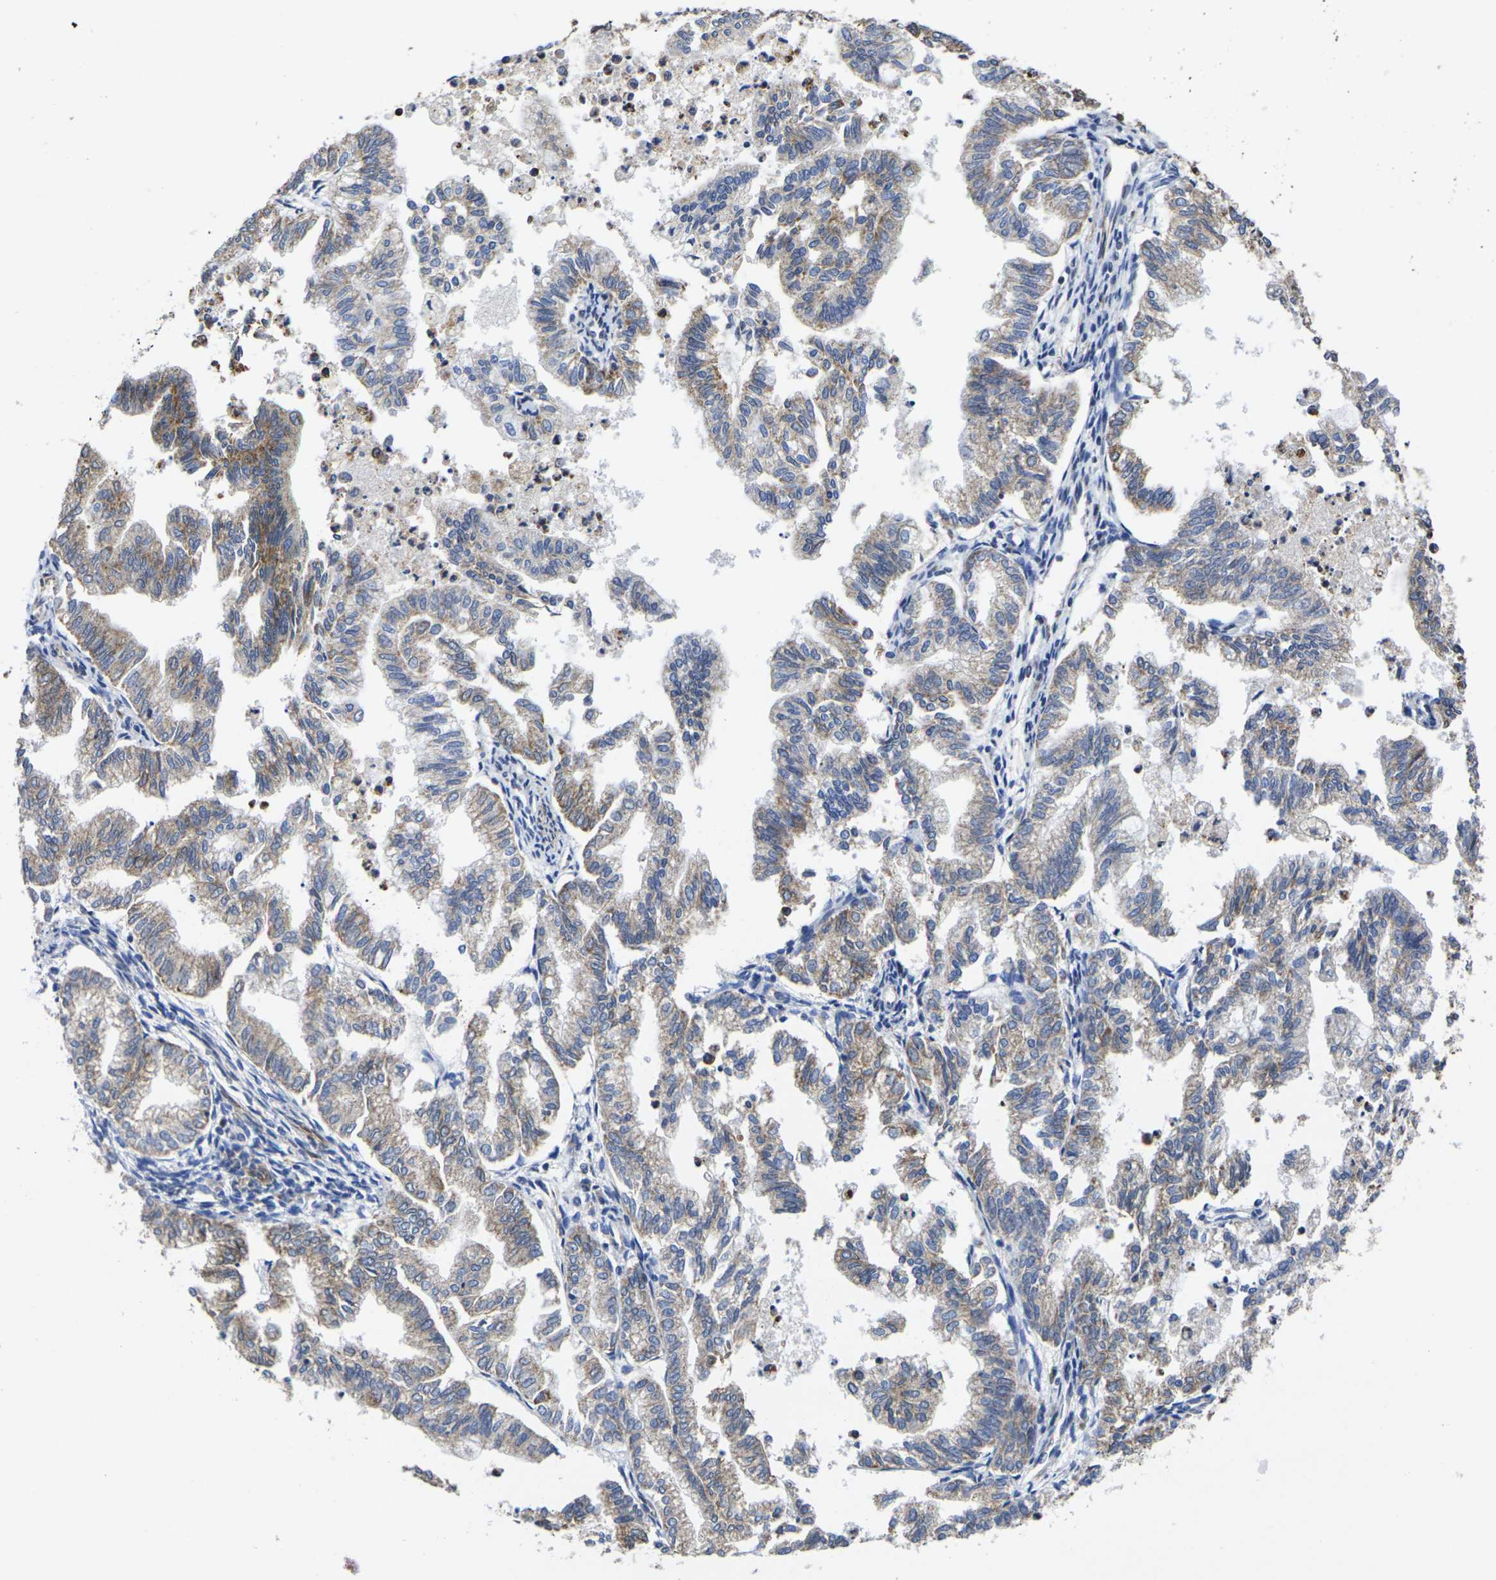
{"staining": {"intensity": "moderate", "quantity": "25%-75%", "location": "cytoplasmic/membranous"}, "tissue": "endometrial cancer", "cell_type": "Tumor cells", "image_type": "cancer", "snomed": [{"axis": "morphology", "description": "Necrosis, NOS"}, {"axis": "morphology", "description": "Adenocarcinoma, NOS"}, {"axis": "topography", "description": "Endometrium"}], "caption": "This is a histology image of immunohistochemistry (IHC) staining of endometrial adenocarcinoma, which shows moderate expression in the cytoplasmic/membranous of tumor cells.", "gene": "P2RY11", "patient": {"sex": "female", "age": 79}}